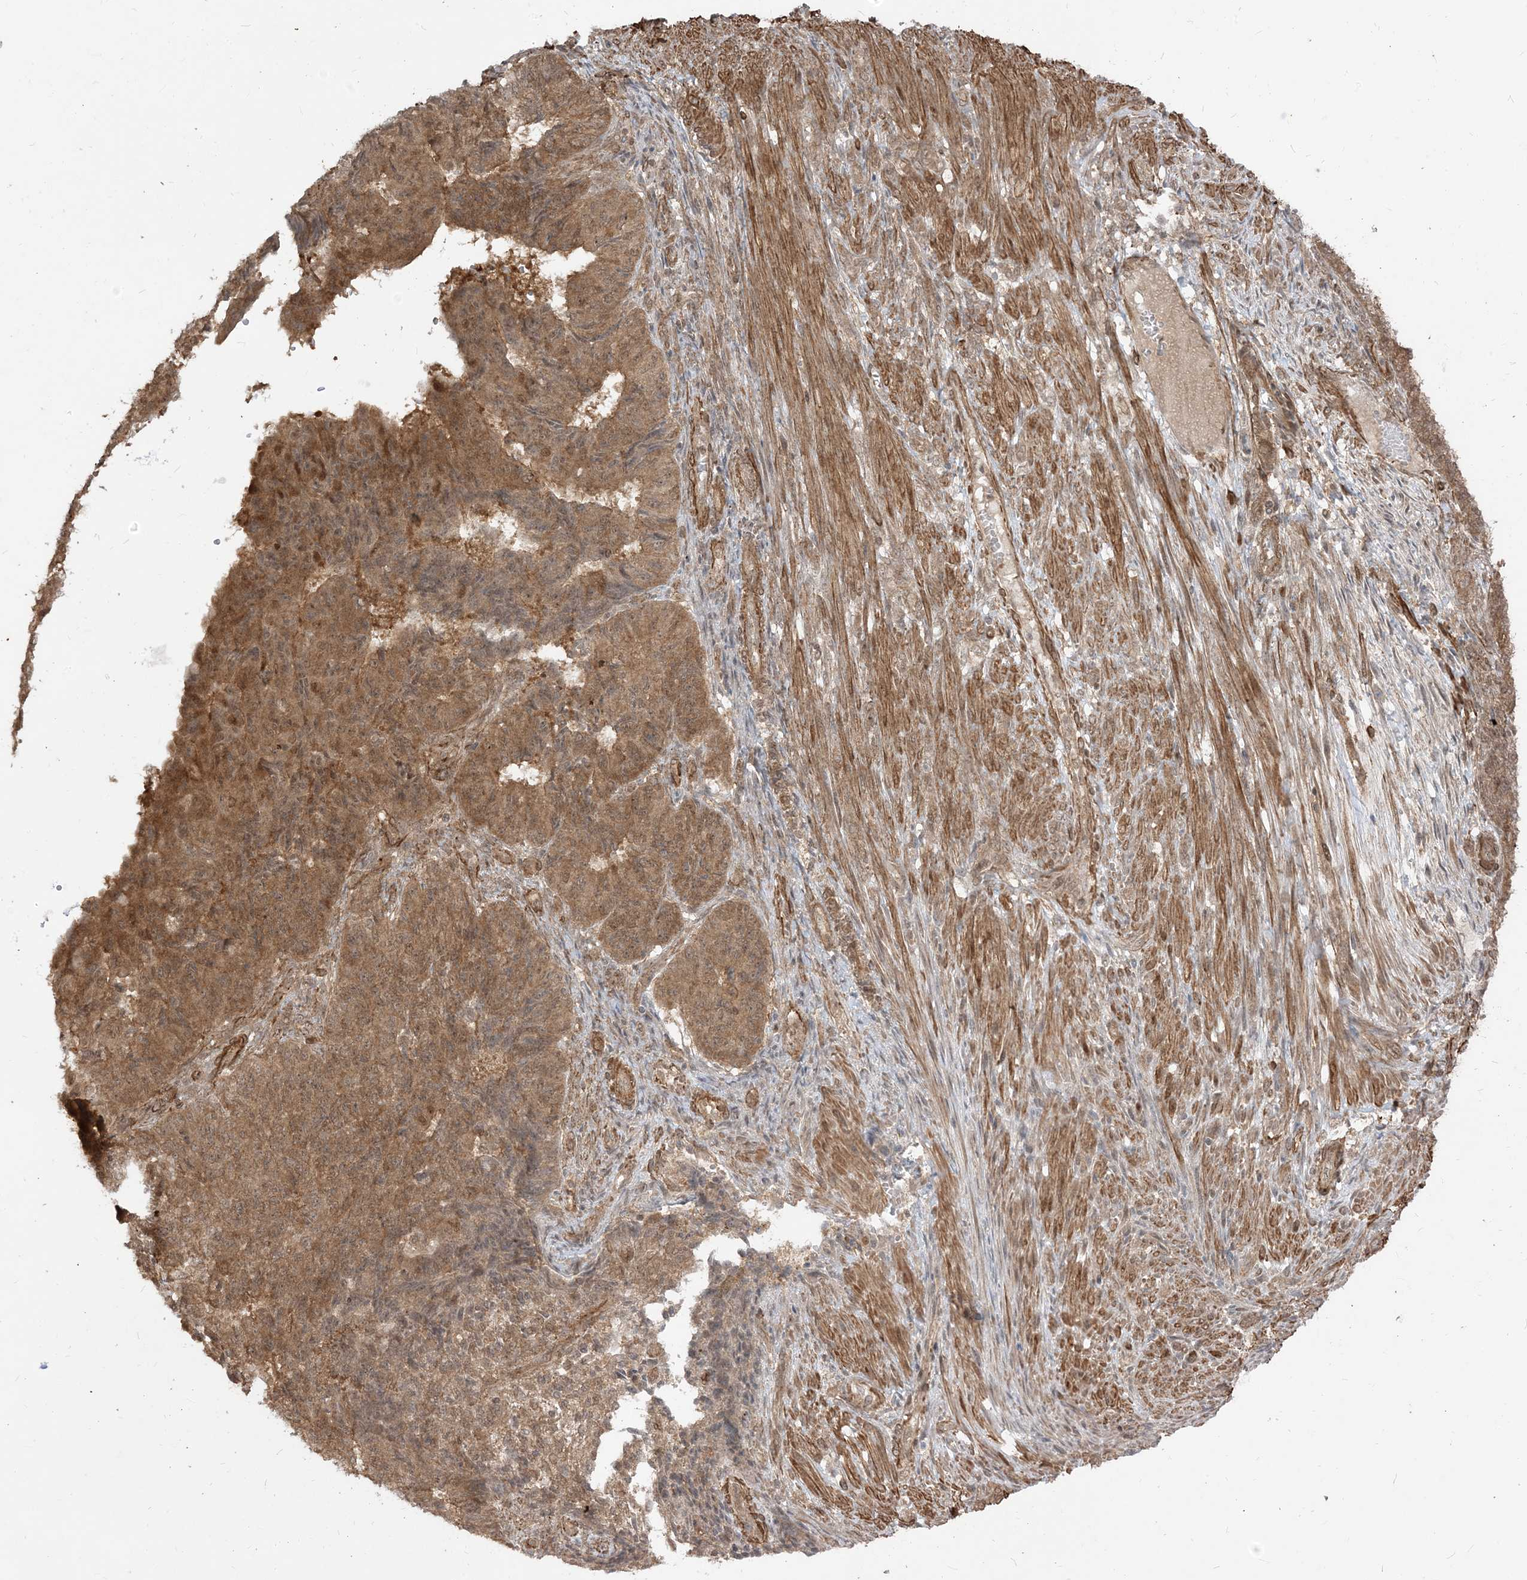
{"staining": {"intensity": "moderate", "quantity": ">75%", "location": "cytoplasmic/membranous"}, "tissue": "endometrial cancer", "cell_type": "Tumor cells", "image_type": "cancer", "snomed": [{"axis": "morphology", "description": "Adenocarcinoma, NOS"}, {"axis": "topography", "description": "Endometrium"}], "caption": "A brown stain shows moderate cytoplasmic/membranous expression of a protein in endometrial cancer tumor cells.", "gene": "TBCC", "patient": {"sex": "female", "age": 32}}